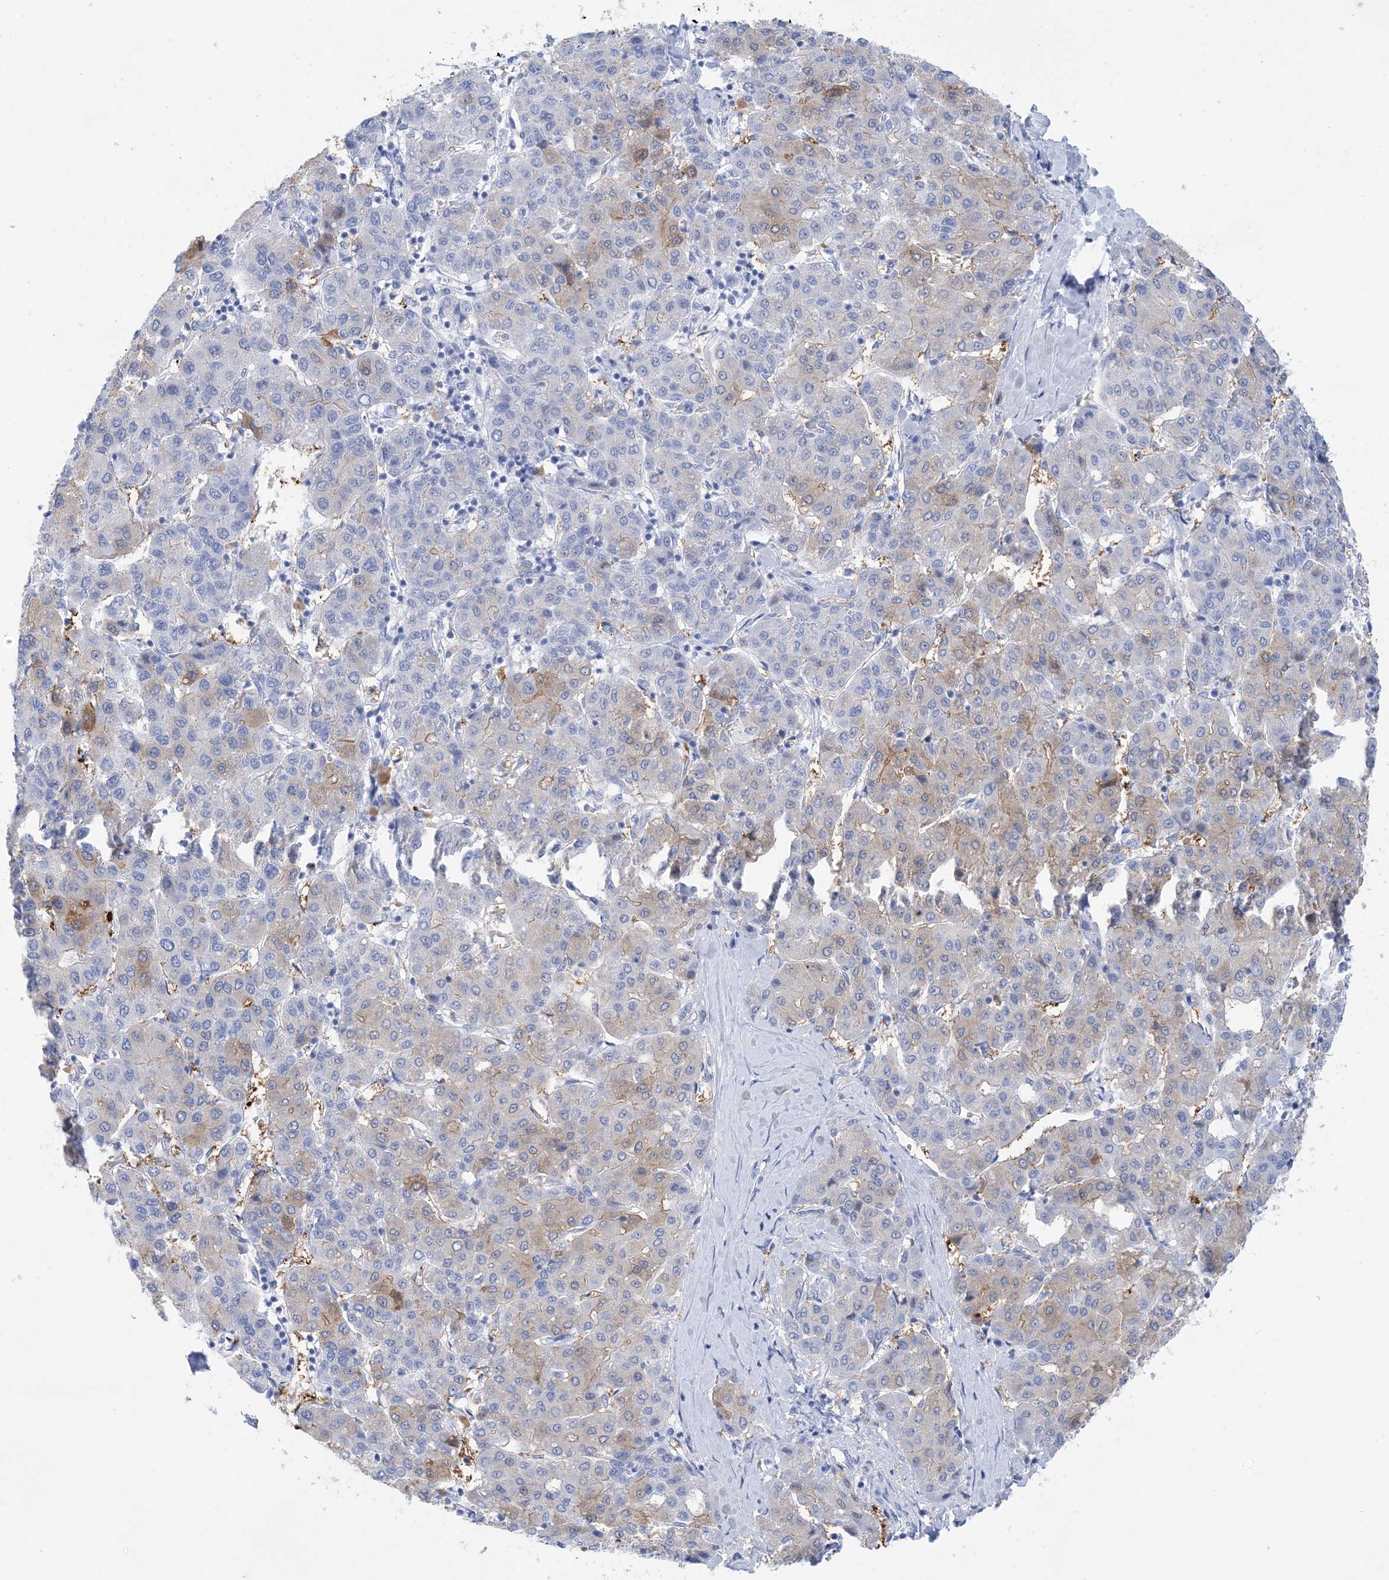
{"staining": {"intensity": "weak", "quantity": "25%-75%", "location": "cytoplasmic/membranous"}, "tissue": "liver cancer", "cell_type": "Tumor cells", "image_type": "cancer", "snomed": [{"axis": "morphology", "description": "Carcinoma, Hepatocellular, NOS"}, {"axis": "topography", "description": "Liver"}], "caption": "Liver cancer stained with a brown dye shows weak cytoplasmic/membranous positive positivity in approximately 25%-75% of tumor cells.", "gene": "SH3YL1", "patient": {"sex": "male", "age": 65}}